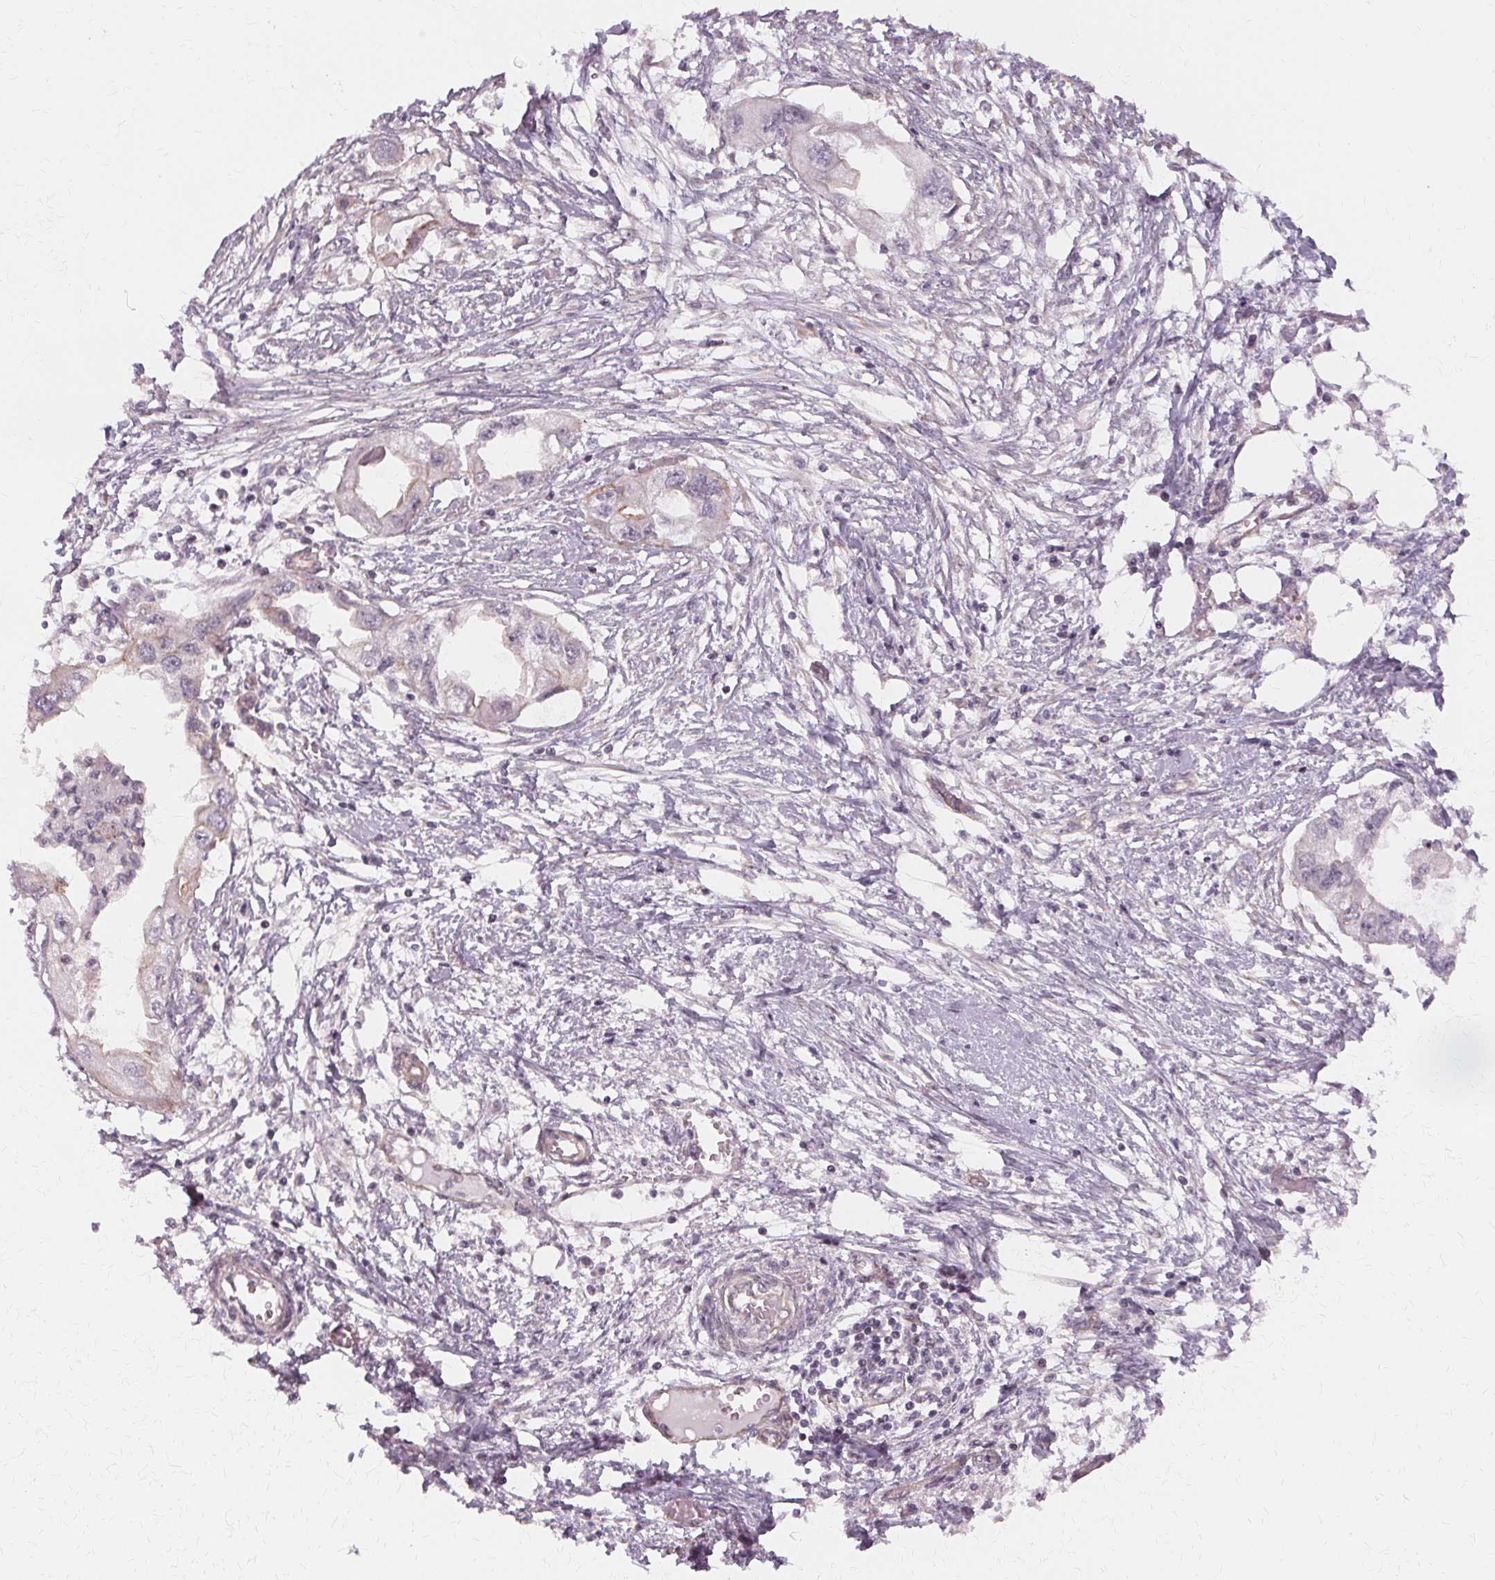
{"staining": {"intensity": "negative", "quantity": "none", "location": "none"}, "tissue": "endometrial cancer", "cell_type": "Tumor cells", "image_type": "cancer", "snomed": [{"axis": "morphology", "description": "Adenocarcinoma, NOS"}, {"axis": "morphology", "description": "Adenocarcinoma, metastatic, NOS"}, {"axis": "topography", "description": "Adipose tissue"}, {"axis": "topography", "description": "Endometrium"}], "caption": "High magnification brightfield microscopy of endometrial adenocarcinoma stained with DAB (brown) and counterstained with hematoxylin (blue): tumor cells show no significant expression.", "gene": "USP8", "patient": {"sex": "female", "age": 67}}